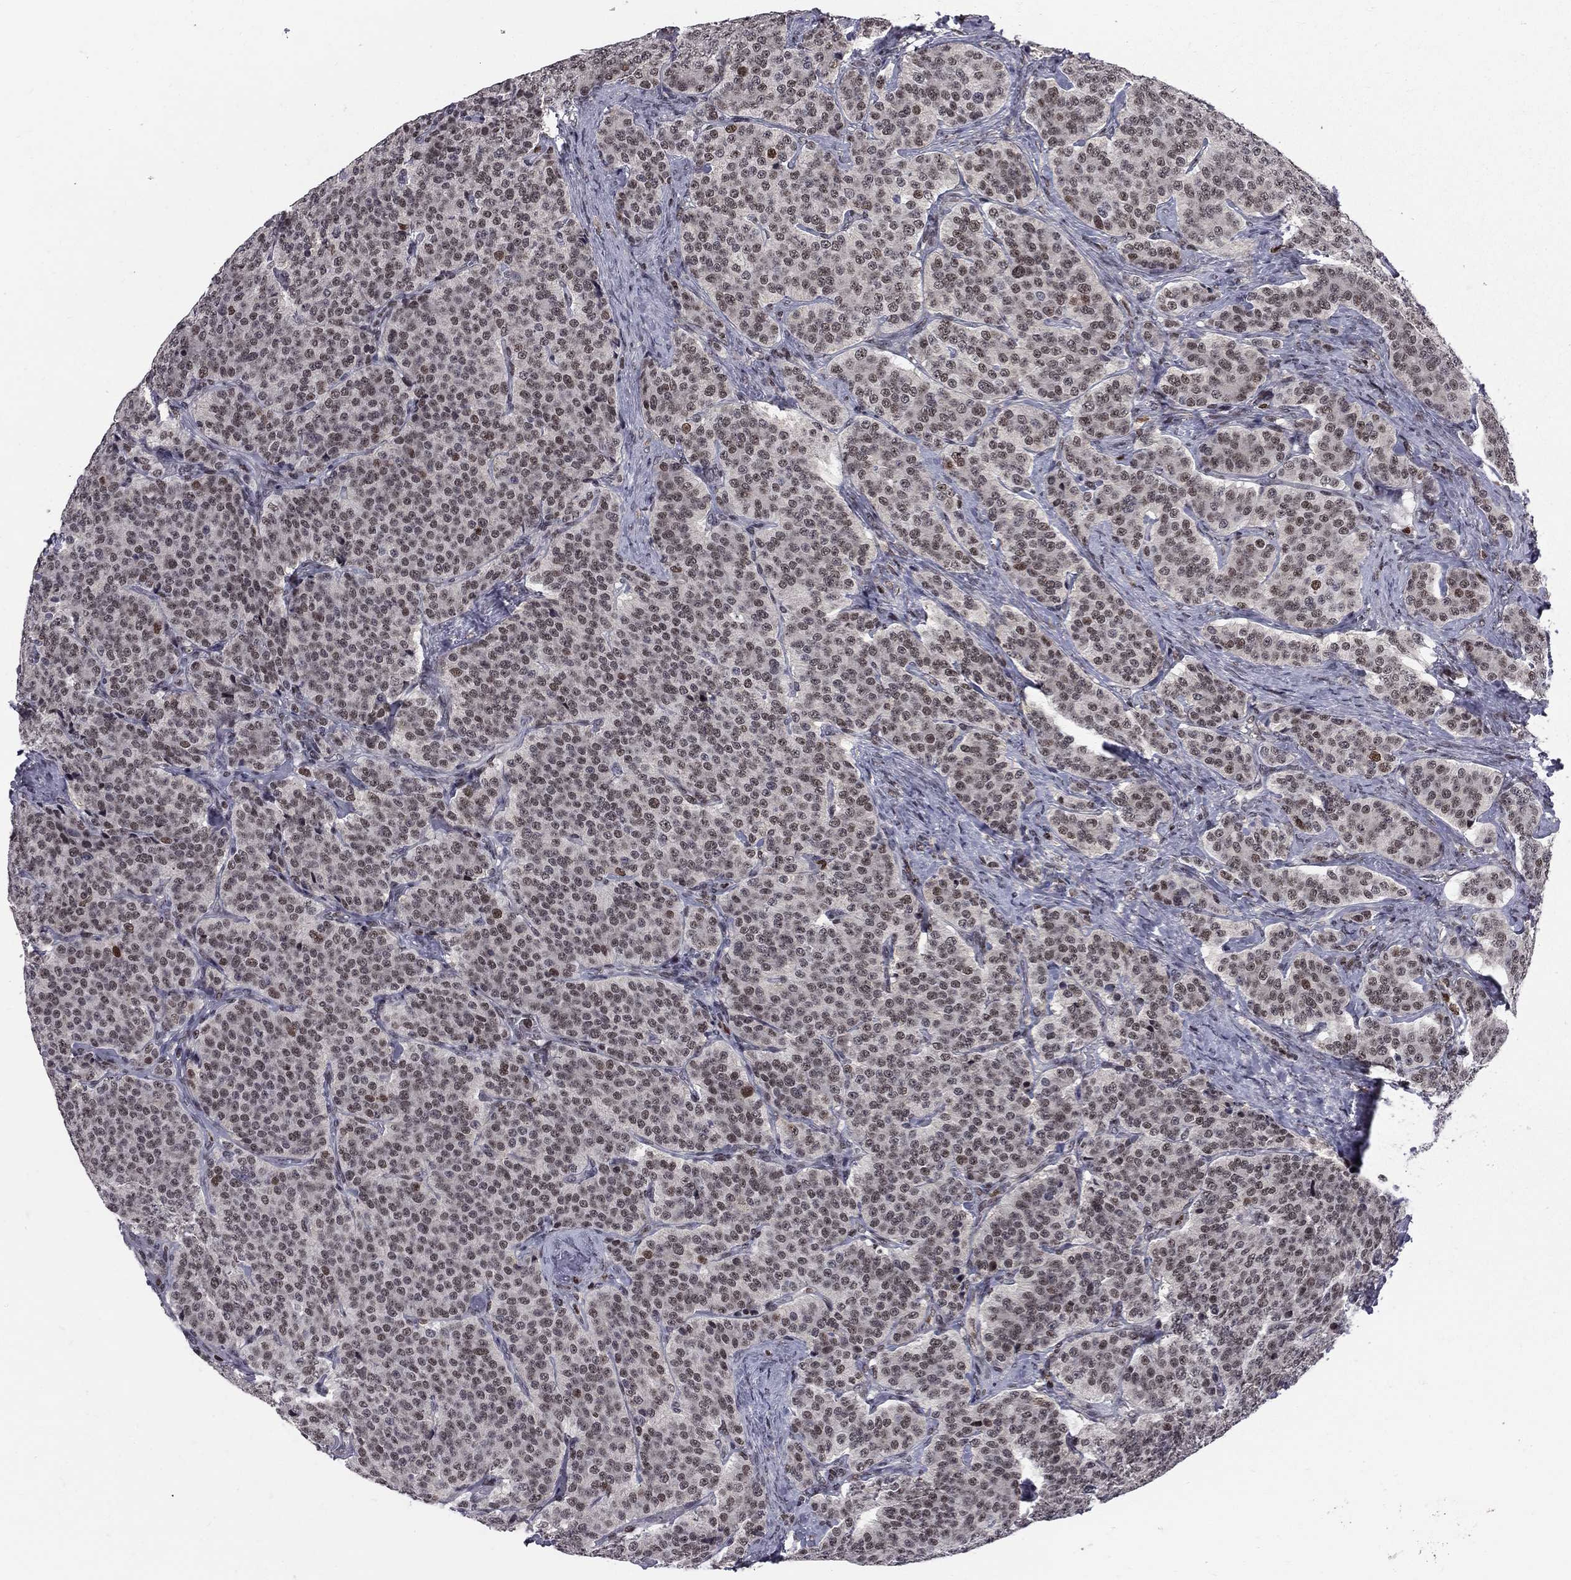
{"staining": {"intensity": "moderate", "quantity": "<25%", "location": "nuclear"}, "tissue": "carcinoid", "cell_type": "Tumor cells", "image_type": "cancer", "snomed": [{"axis": "morphology", "description": "Carcinoid, malignant, NOS"}, {"axis": "topography", "description": "Small intestine"}], "caption": "Moderate nuclear expression for a protein is seen in approximately <25% of tumor cells of malignant carcinoid using immunohistochemistry (IHC).", "gene": "RNASEH2C", "patient": {"sex": "female", "age": 58}}